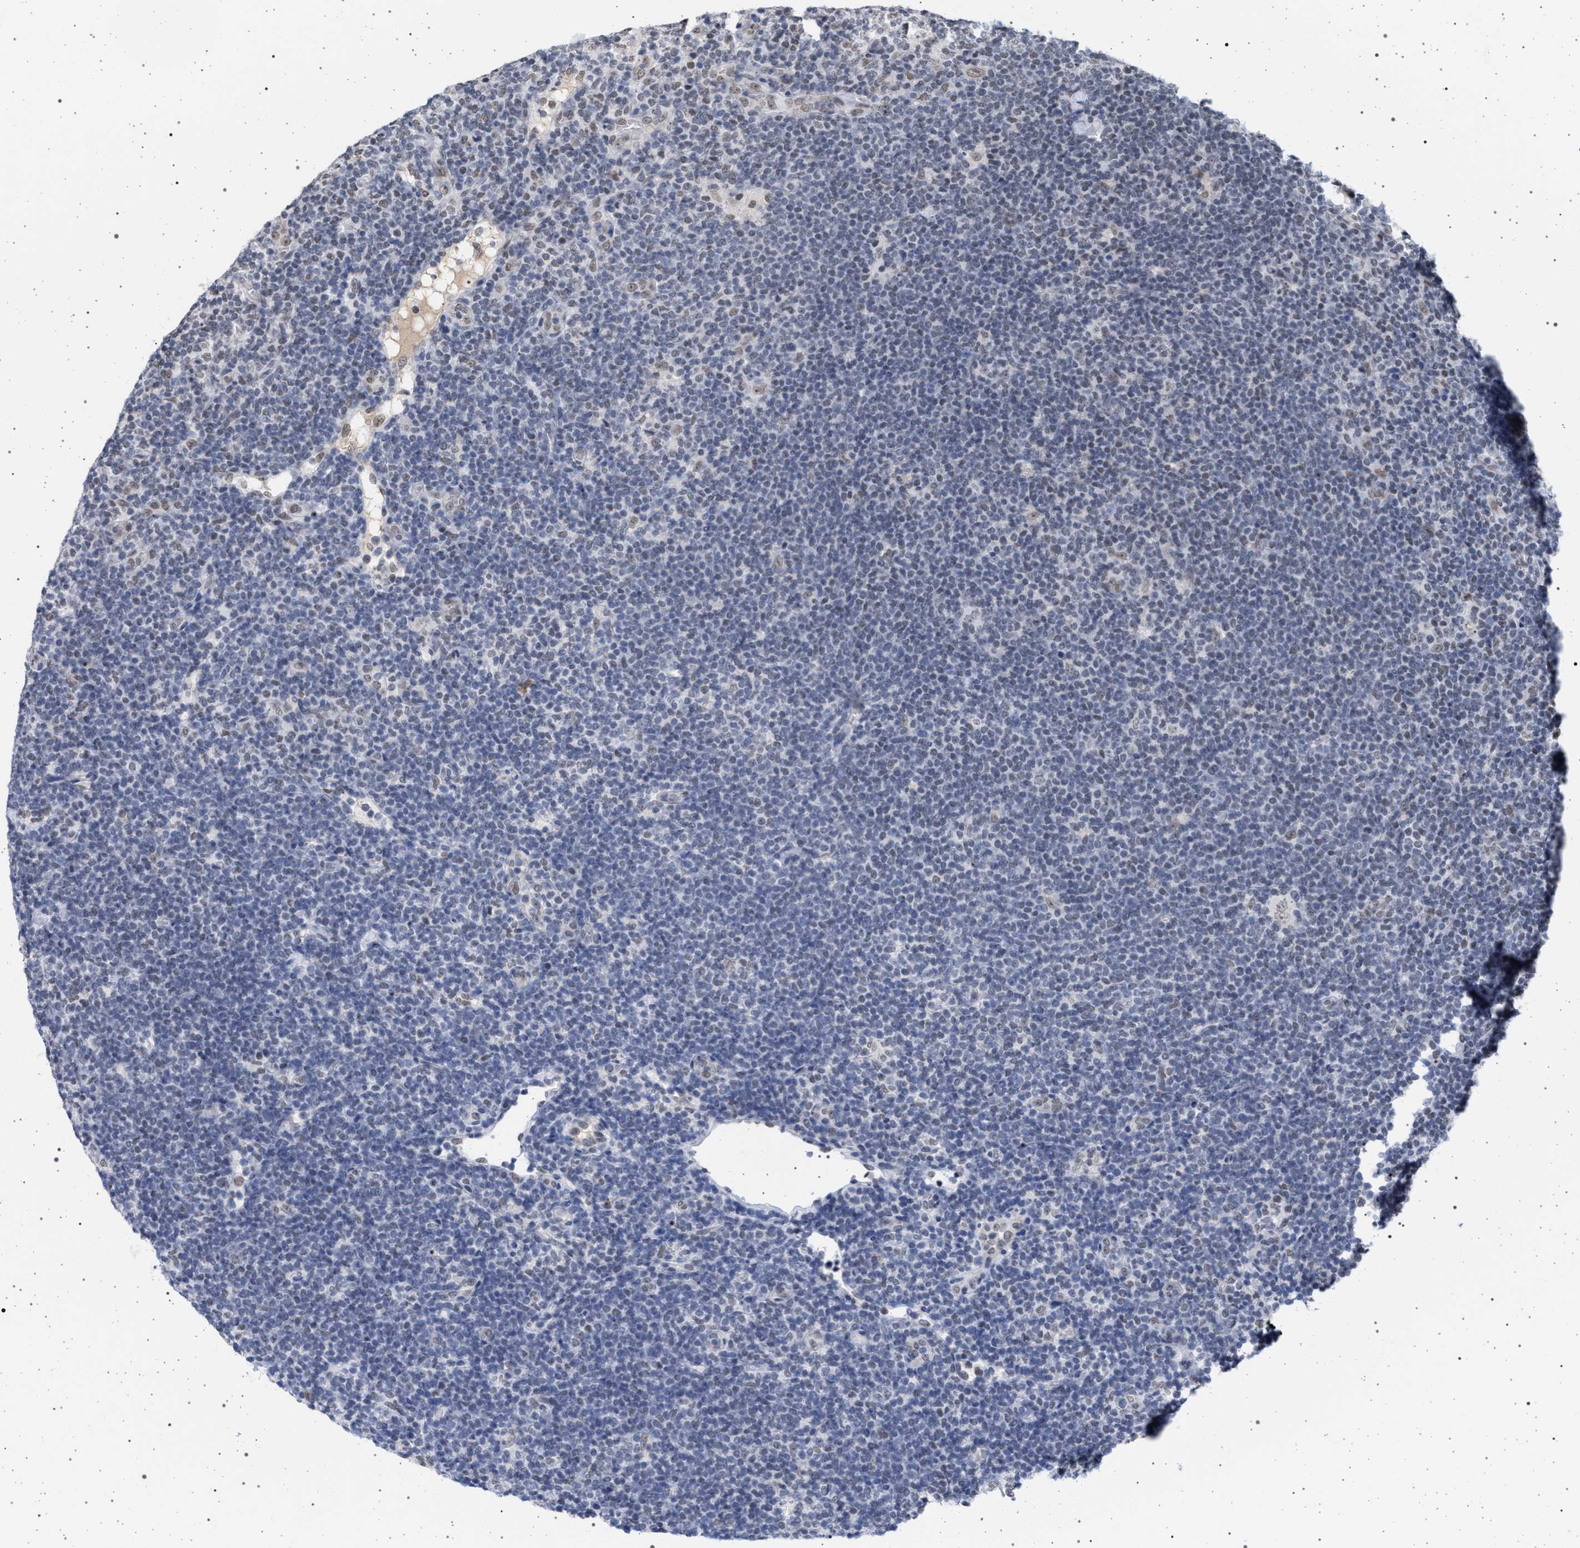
{"staining": {"intensity": "weak", "quantity": "<25%", "location": "nuclear"}, "tissue": "lymphoma", "cell_type": "Tumor cells", "image_type": "cancer", "snomed": [{"axis": "morphology", "description": "Hodgkin's disease, NOS"}, {"axis": "topography", "description": "Lymph node"}], "caption": "Human lymphoma stained for a protein using IHC exhibits no staining in tumor cells.", "gene": "PHF12", "patient": {"sex": "female", "age": 57}}